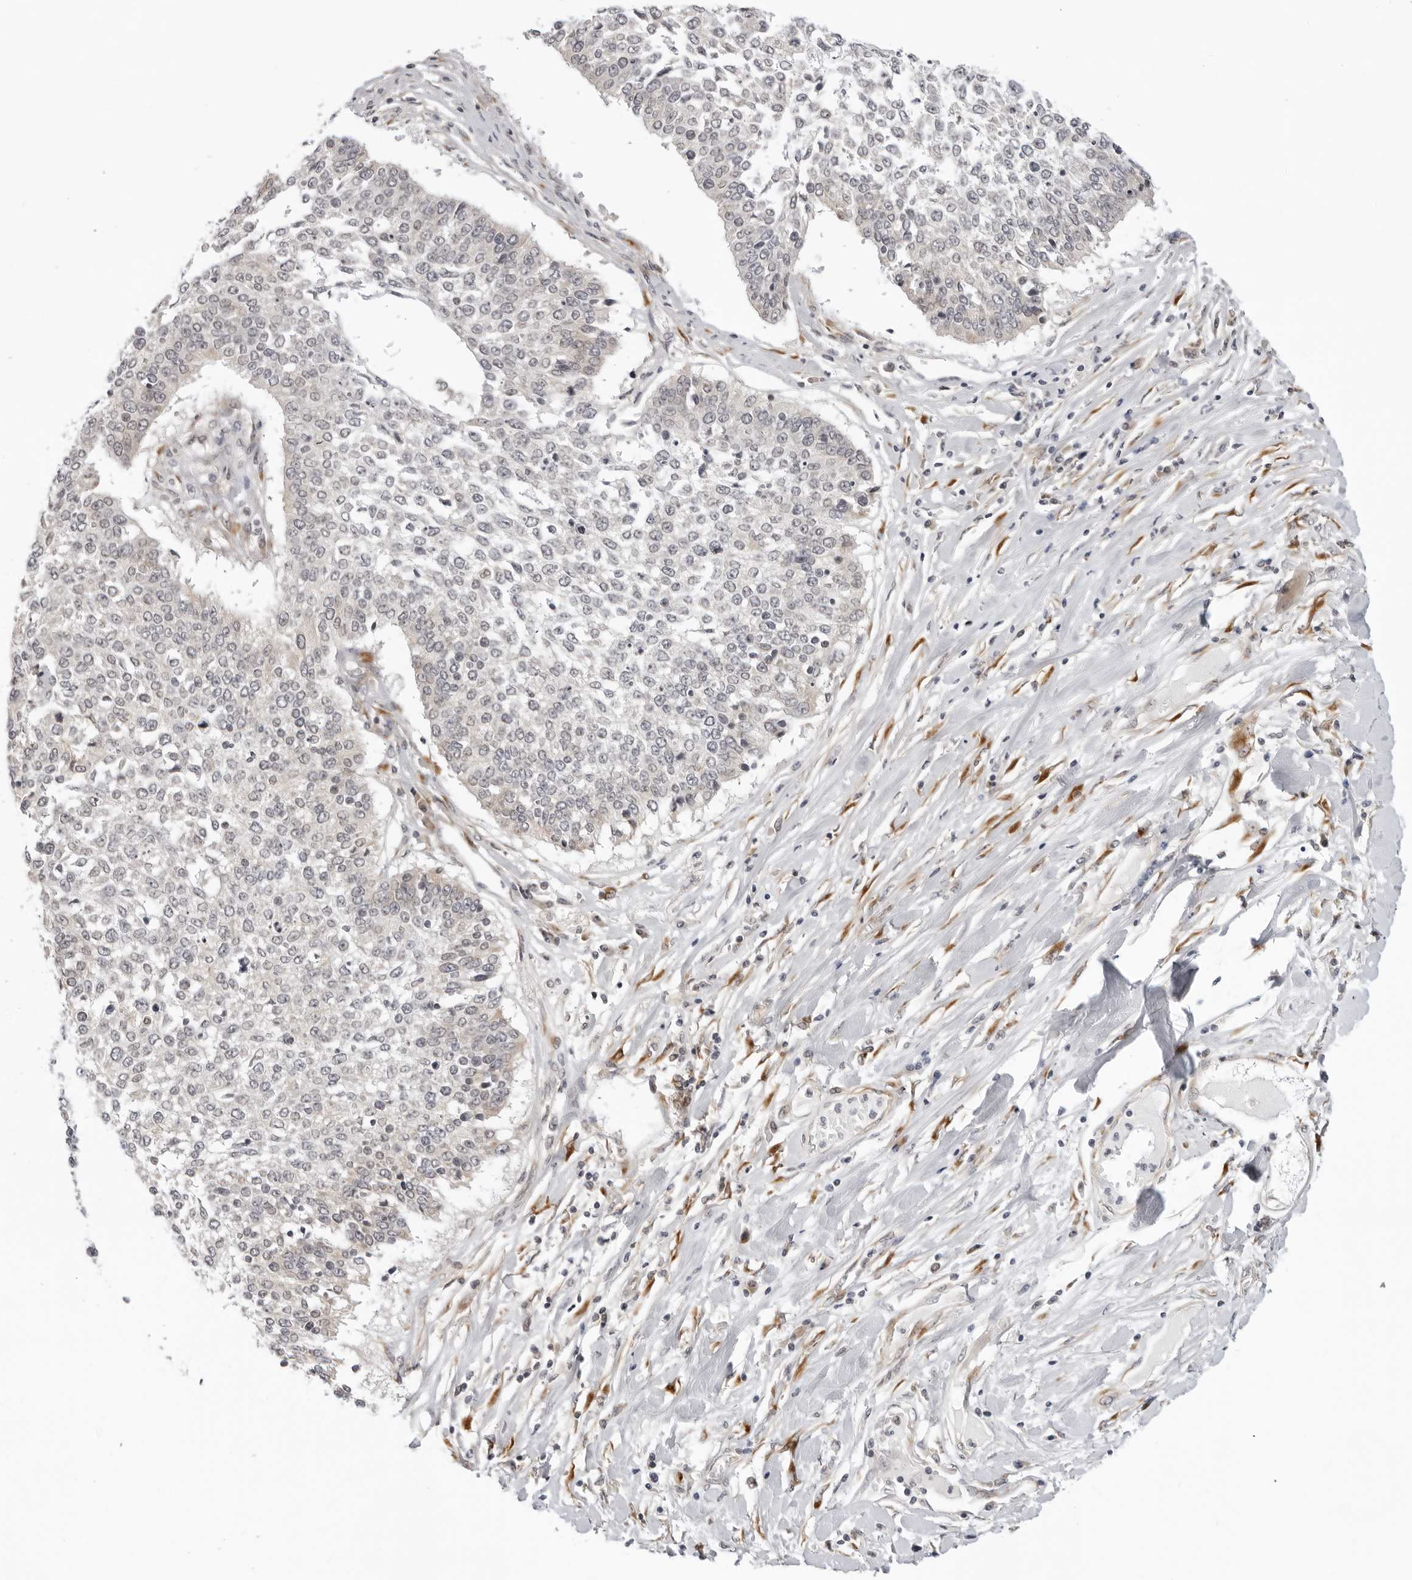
{"staining": {"intensity": "negative", "quantity": "none", "location": "none"}, "tissue": "lung cancer", "cell_type": "Tumor cells", "image_type": "cancer", "snomed": [{"axis": "morphology", "description": "Normal tissue, NOS"}, {"axis": "morphology", "description": "Squamous cell carcinoma, NOS"}, {"axis": "topography", "description": "Cartilage tissue"}, {"axis": "topography", "description": "Bronchus"}, {"axis": "topography", "description": "Lung"}, {"axis": "topography", "description": "Peripheral nerve tissue"}], "caption": "High power microscopy histopathology image of an IHC micrograph of lung cancer (squamous cell carcinoma), revealing no significant staining in tumor cells.", "gene": "SRGAP2", "patient": {"sex": "female", "age": 49}}